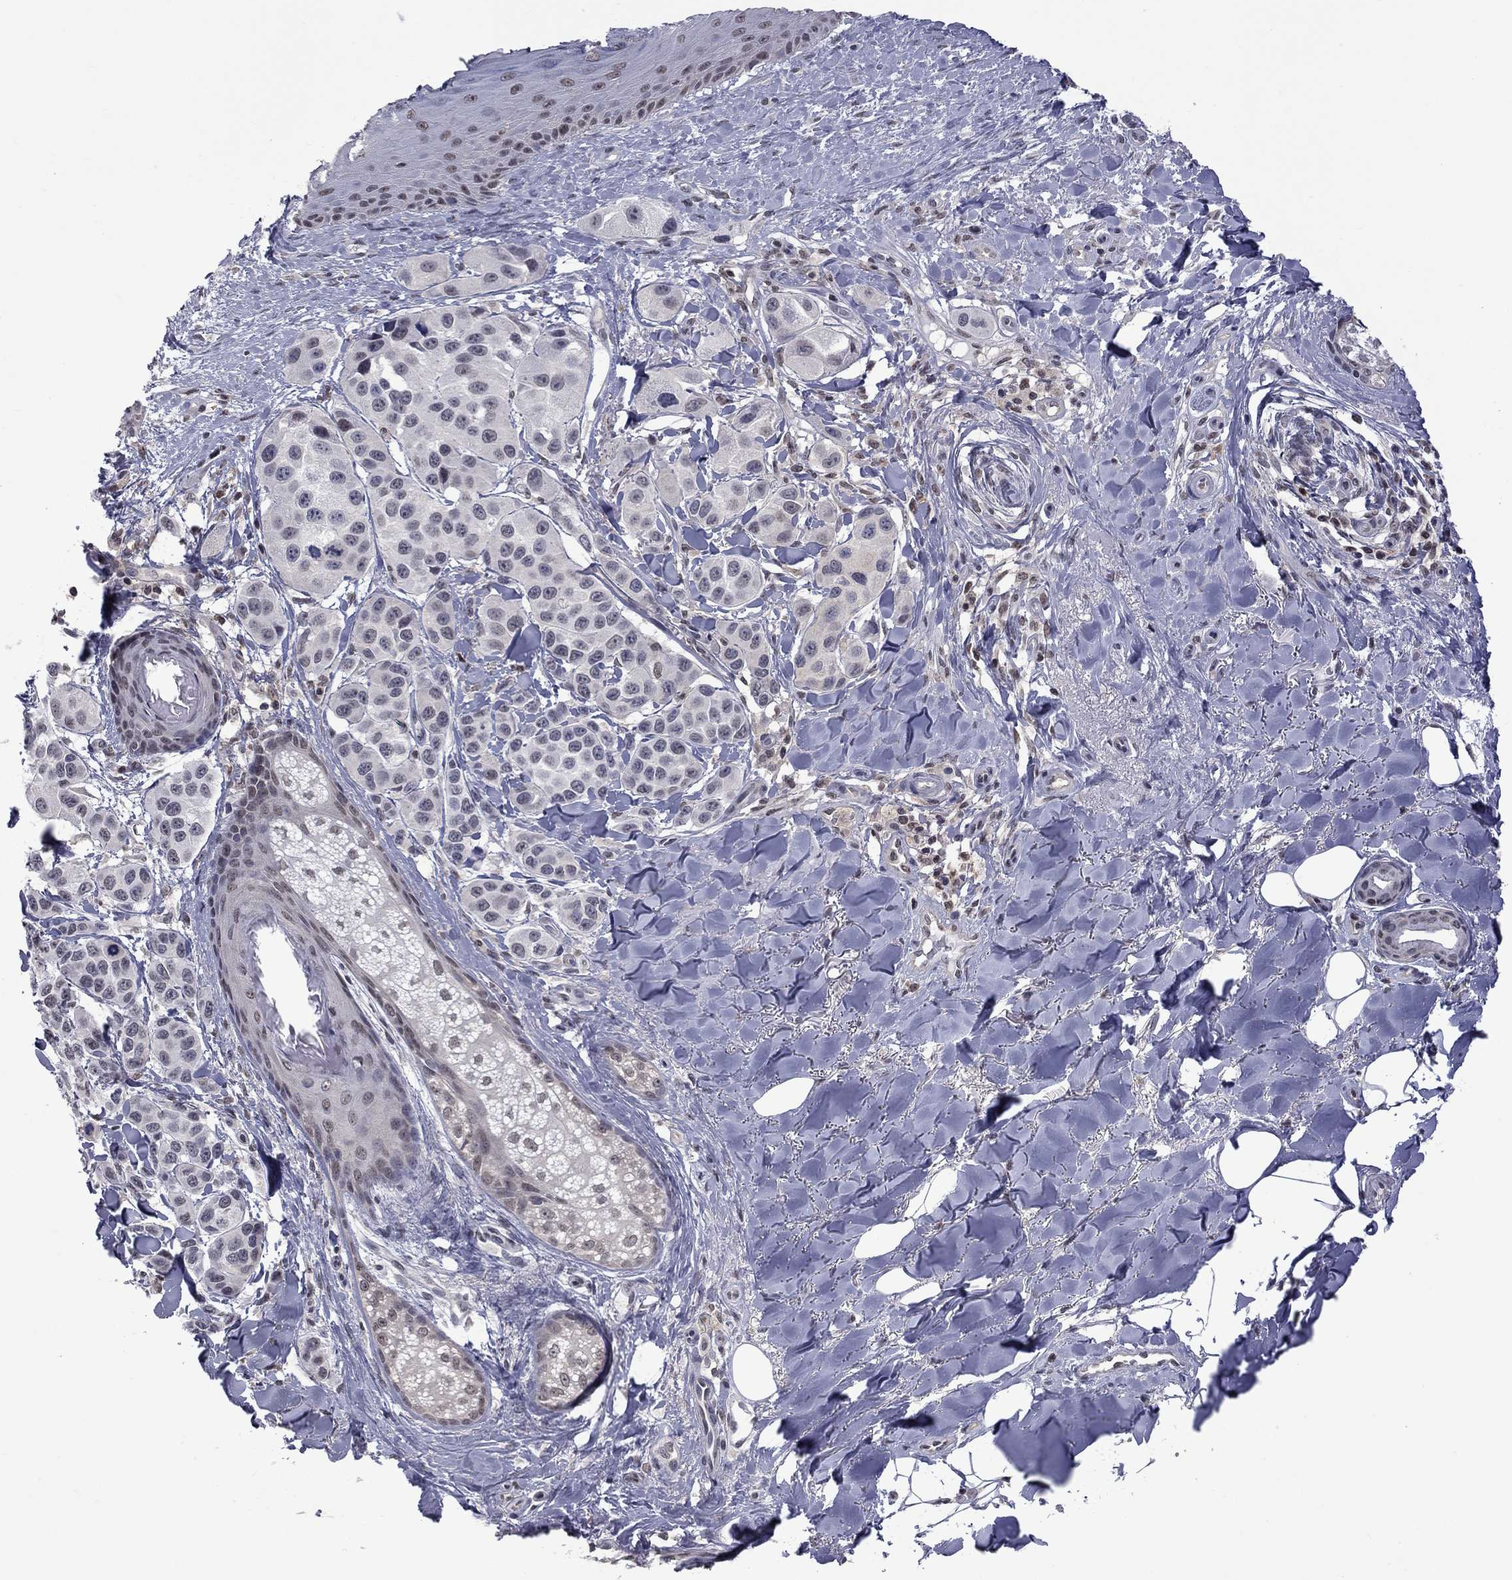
{"staining": {"intensity": "negative", "quantity": "none", "location": "none"}, "tissue": "melanoma", "cell_type": "Tumor cells", "image_type": "cancer", "snomed": [{"axis": "morphology", "description": "Malignant melanoma, NOS"}, {"axis": "topography", "description": "Skin"}], "caption": "Tumor cells are negative for brown protein staining in malignant melanoma. (DAB immunohistochemistry with hematoxylin counter stain).", "gene": "RFWD3", "patient": {"sex": "male", "age": 57}}